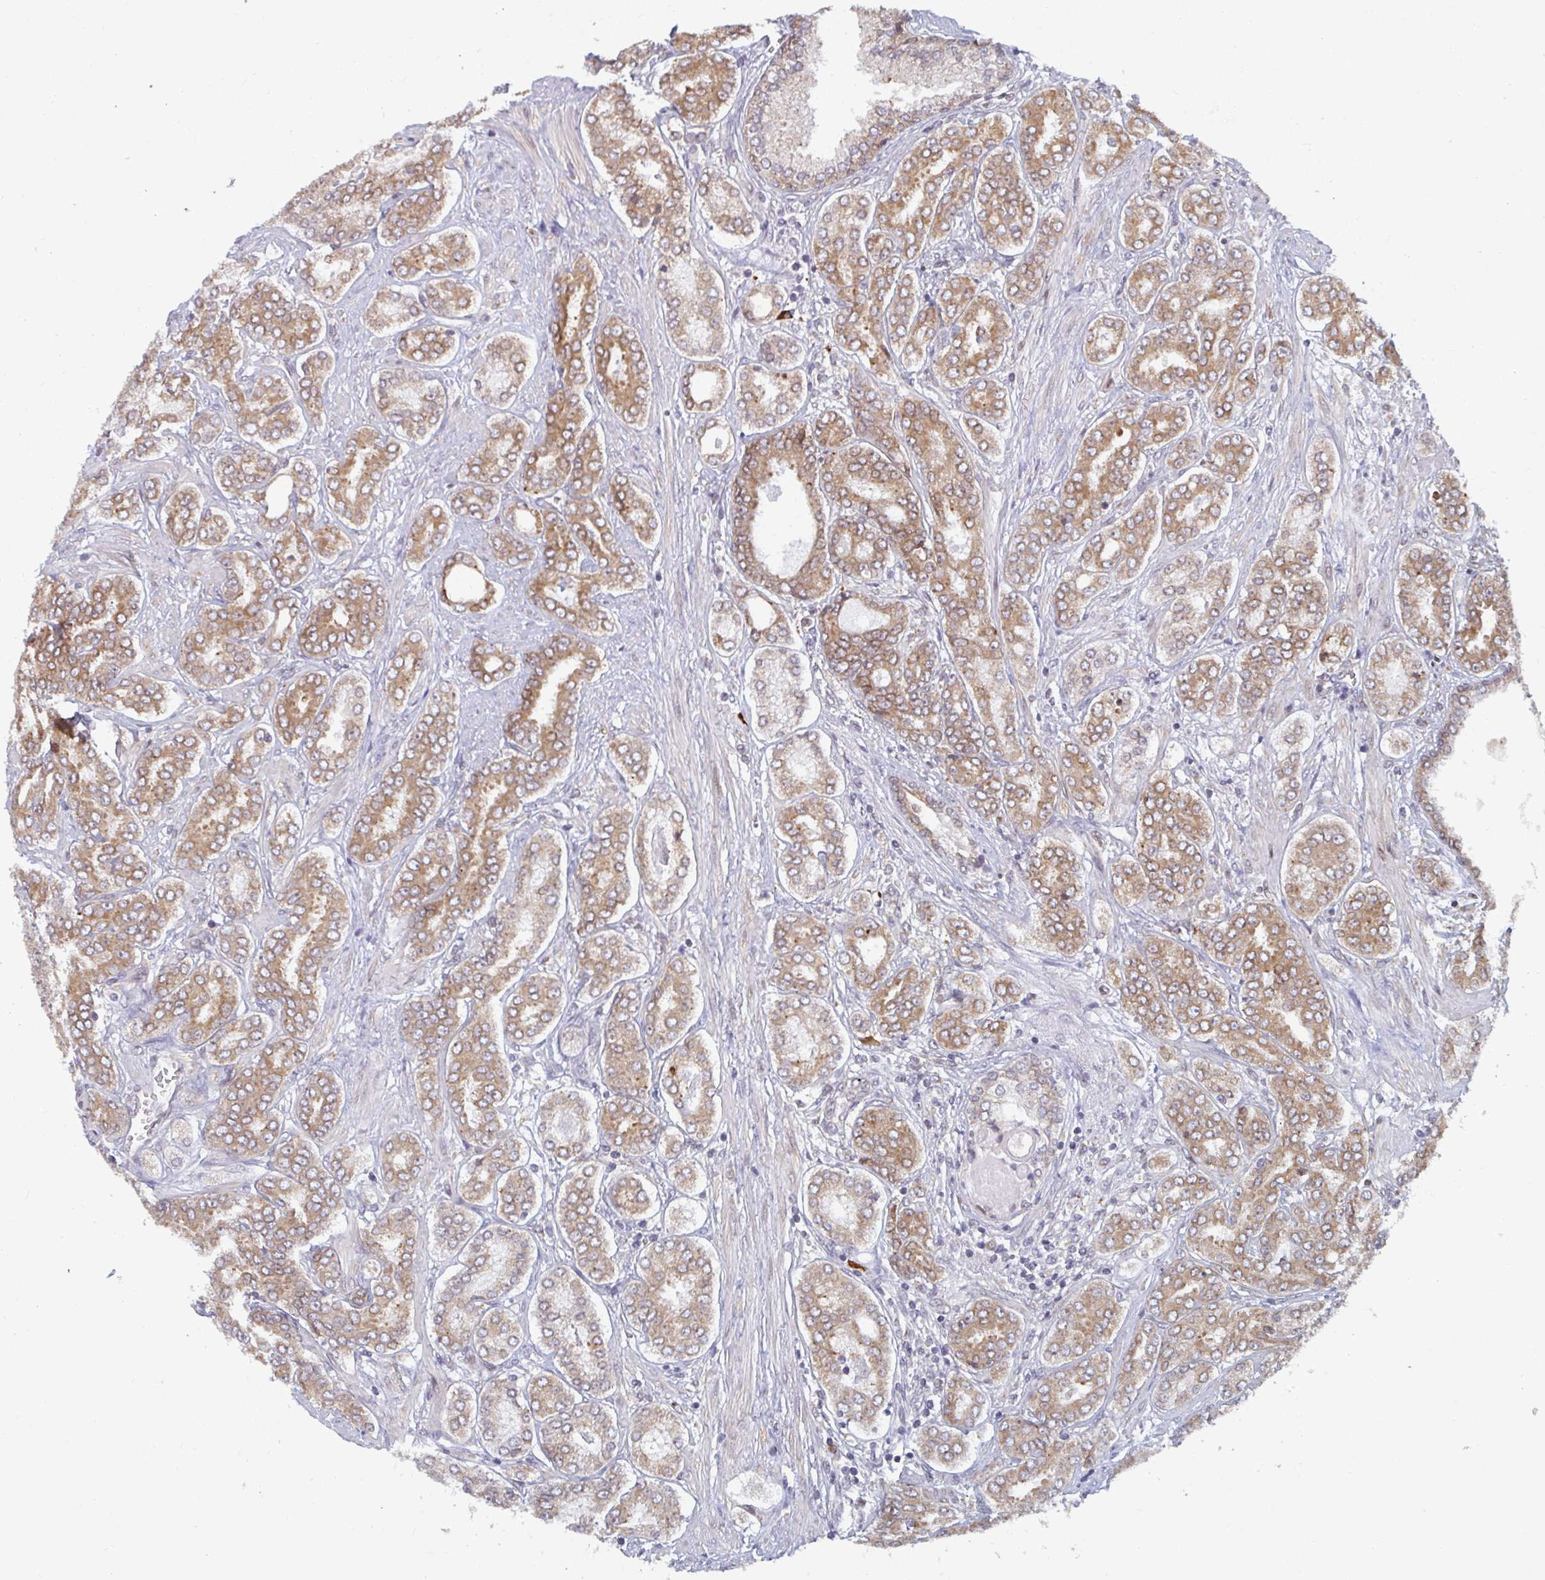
{"staining": {"intensity": "moderate", "quantity": ">75%", "location": "cytoplasmic/membranous"}, "tissue": "prostate cancer", "cell_type": "Tumor cells", "image_type": "cancer", "snomed": [{"axis": "morphology", "description": "Adenocarcinoma, High grade"}, {"axis": "topography", "description": "Prostate"}], "caption": "A photomicrograph showing moderate cytoplasmic/membranous staining in about >75% of tumor cells in adenocarcinoma (high-grade) (prostate), as visualized by brown immunohistochemical staining.", "gene": "LYSMD4", "patient": {"sex": "male", "age": 72}}